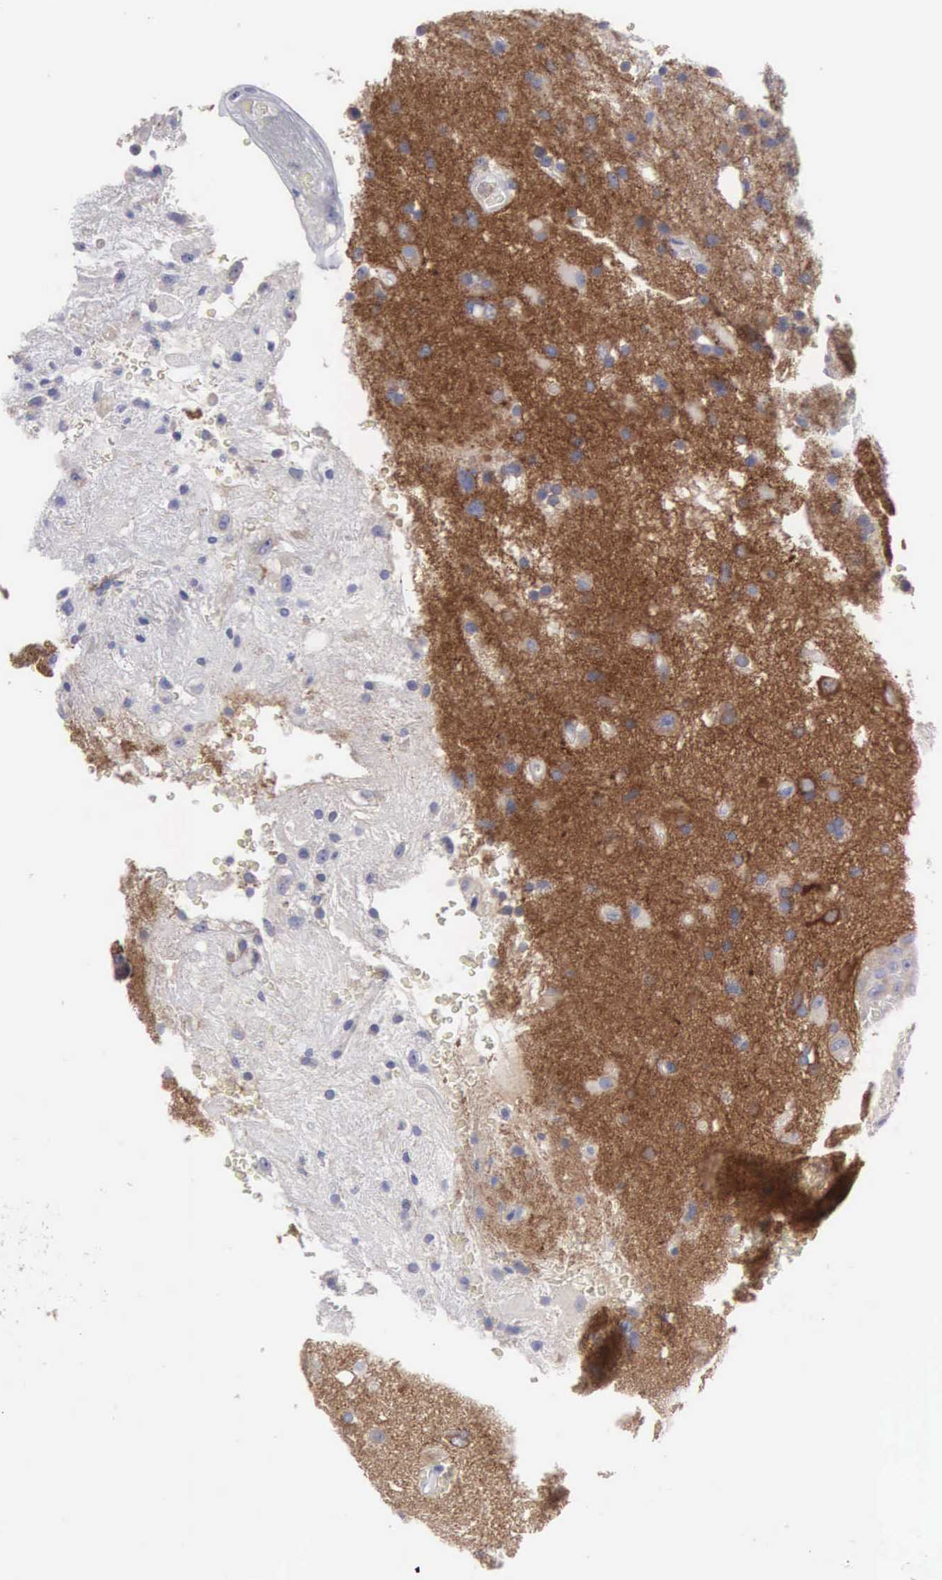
{"staining": {"intensity": "moderate", "quantity": "25%-75%", "location": "cytoplasmic/membranous"}, "tissue": "glioma", "cell_type": "Tumor cells", "image_type": "cancer", "snomed": [{"axis": "morphology", "description": "Glioma, malignant, High grade"}, {"axis": "topography", "description": "Brain"}], "caption": "An image of human malignant glioma (high-grade) stained for a protein displays moderate cytoplasmic/membranous brown staining in tumor cells.", "gene": "CEP170B", "patient": {"sex": "male", "age": 48}}